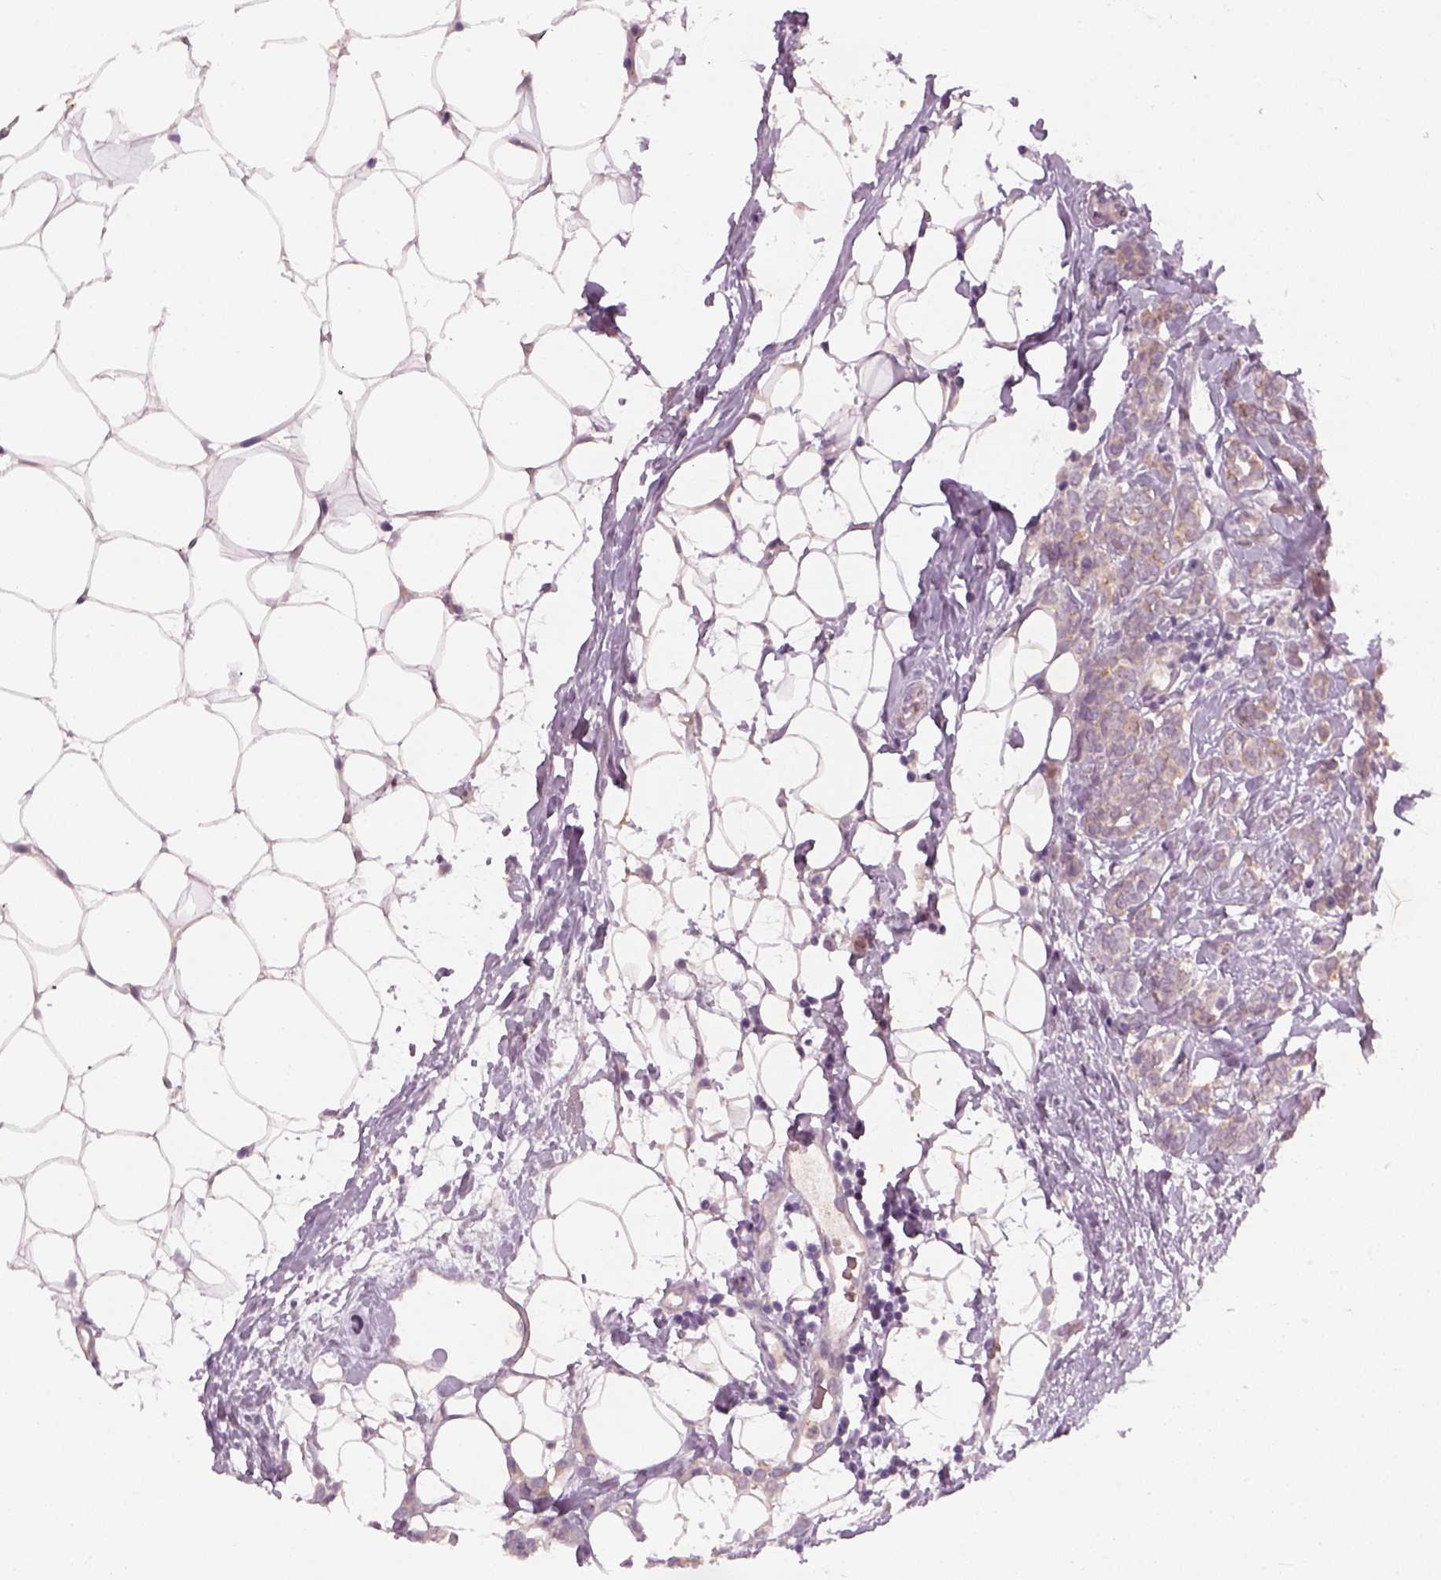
{"staining": {"intensity": "weak", "quantity": "<25%", "location": "cytoplasmic/membranous"}, "tissue": "breast cancer", "cell_type": "Tumor cells", "image_type": "cancer", "snomed": [{"axis": "morphology", "description": "Lobular carcinoma"}, {"axis": "topography", "description": "Breast"}], "caption": "Protein analysis of breast cancer displays no significant expression in tumor cells.", "gene": "GDNF", "patient": {"sex": "female", "age": 49}}